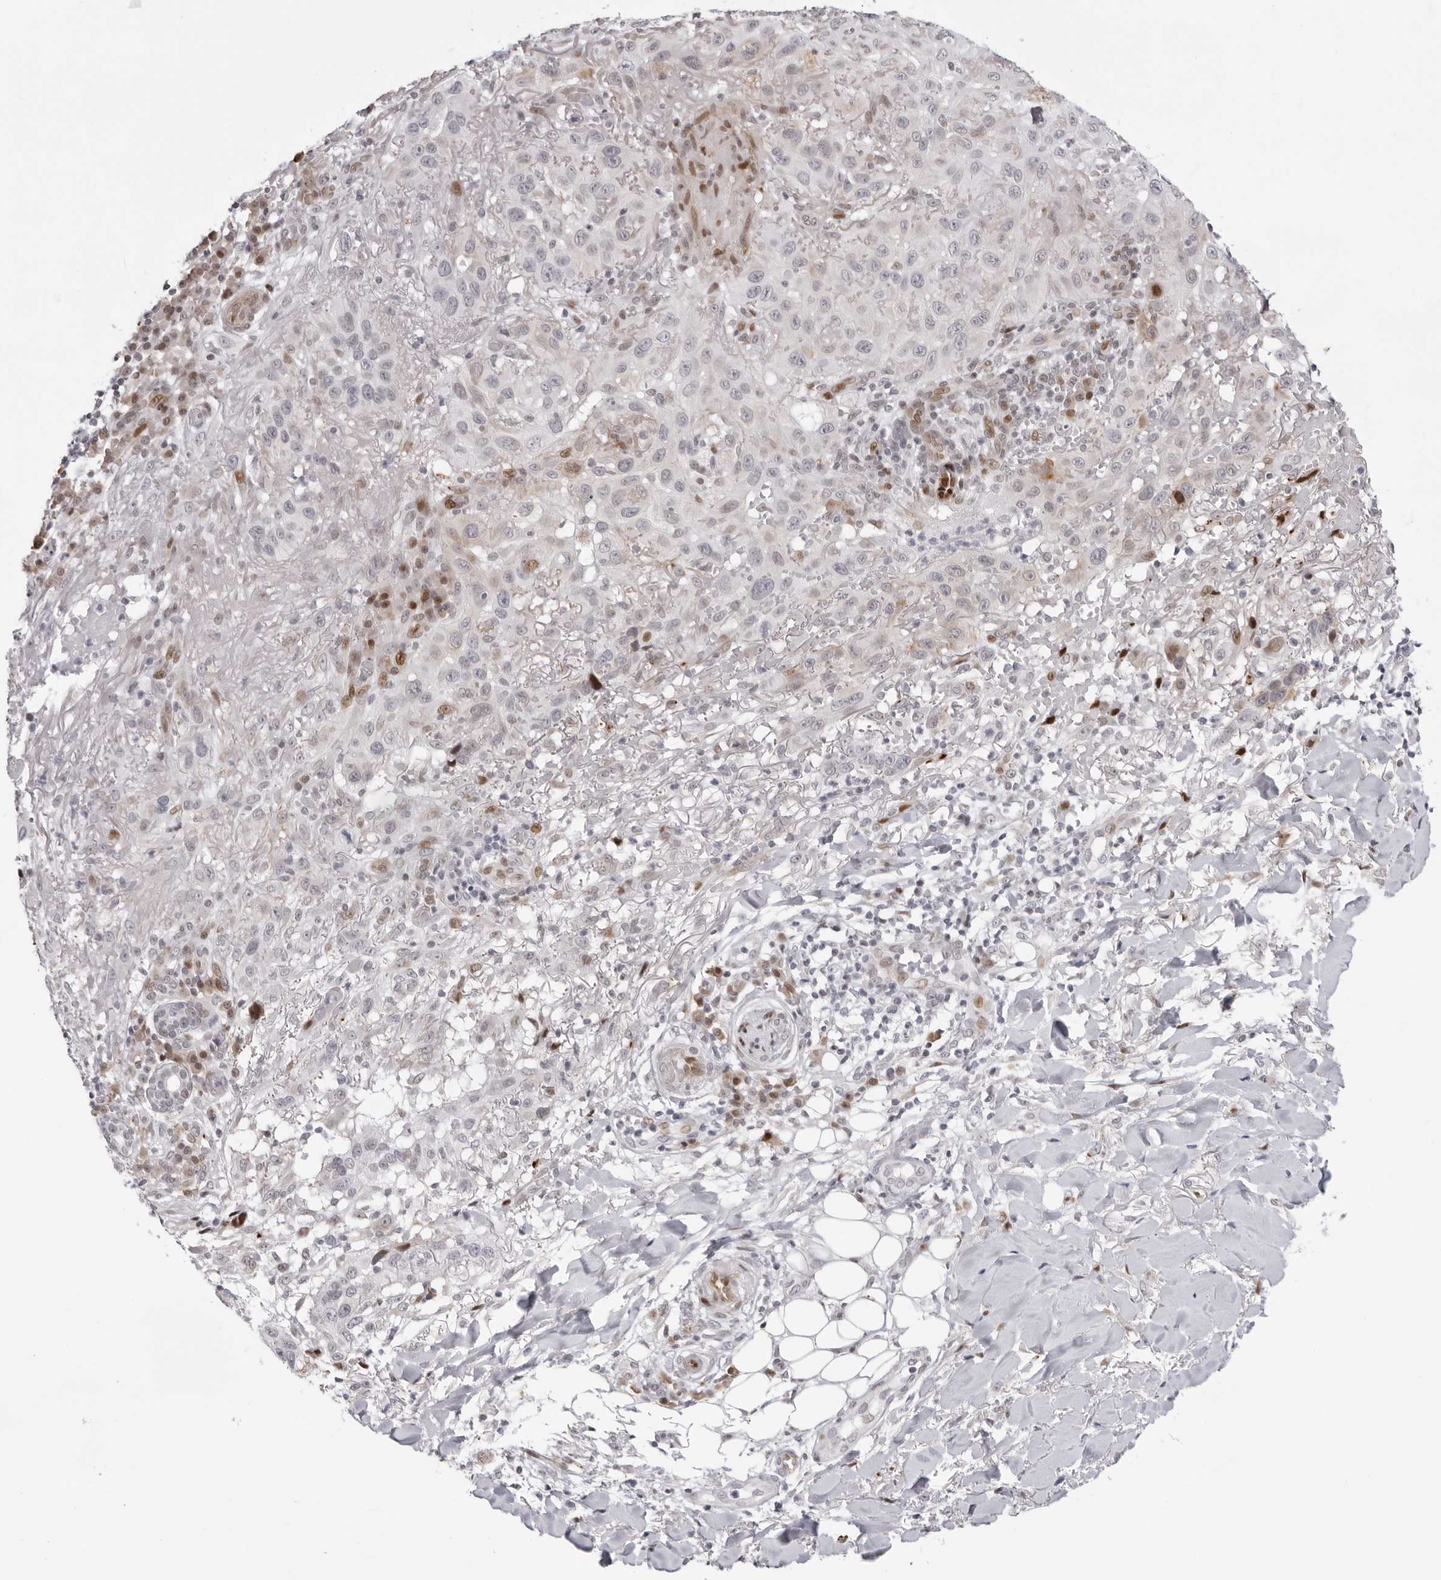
{"staining": {"intensity": "negative", "quantity": "none", "location": "none"}, "tissue": "skin cancer", "cell_type": "Tumor cells", "image_type": "cancer", "snomed": [{"axis": "morphology", "description": "Normal tissue, NOS"}, {"axis": "morphology", "description": "Squamous cell carcinoma, NOS"}, {"axis": "topography", "description": "Skin"}], "caption": "This is an immunohistochemistry (IHC) photomicrograph of human squamous cell carcinoma (skin). There is no expression in tumor cells.", "gene": "NTPCR", "patient": {"sex": "female", "age": 96}}